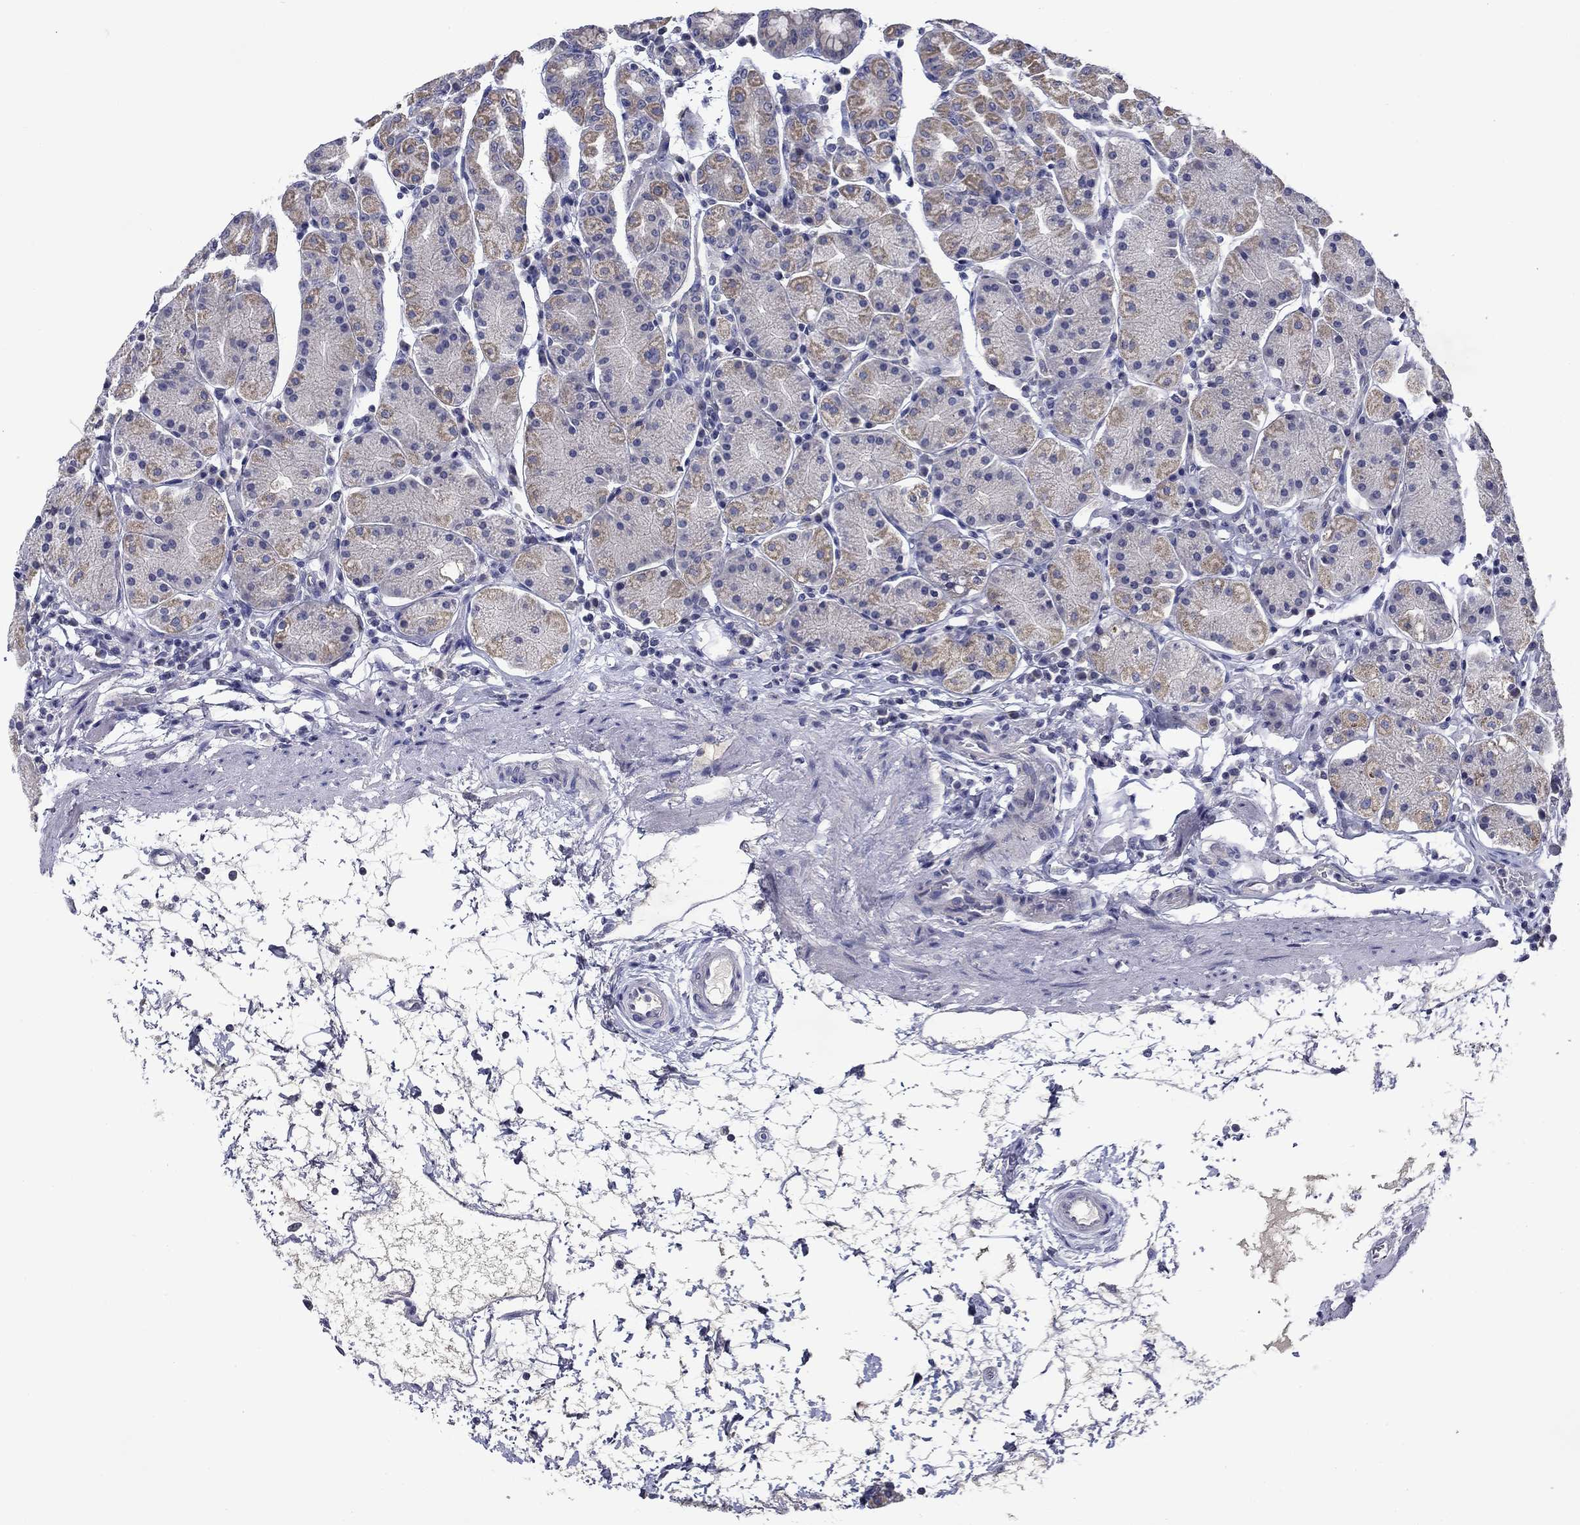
{"staining": {"intensity": "moderate", "quantity": "<25%", "location": "cytoplasmic/membranous"}, "tissue": "stomach", "cell_type": "Glandular cells", "image_type": "normal", "snomed": [{"axis": "morphology", "description": "Normal tissue, NOS"}, {"axis": "topography", "description": "Stomach"}], "caption": "The photomicrograph reveals immunohistochemical staining of normal stomach. There is moderate cytoplasmic/membranous expression is appreciated in approximately <25% of glandular cells.", "gene": "SPATA7", "patient": {"sex": "male", "age": 54}}